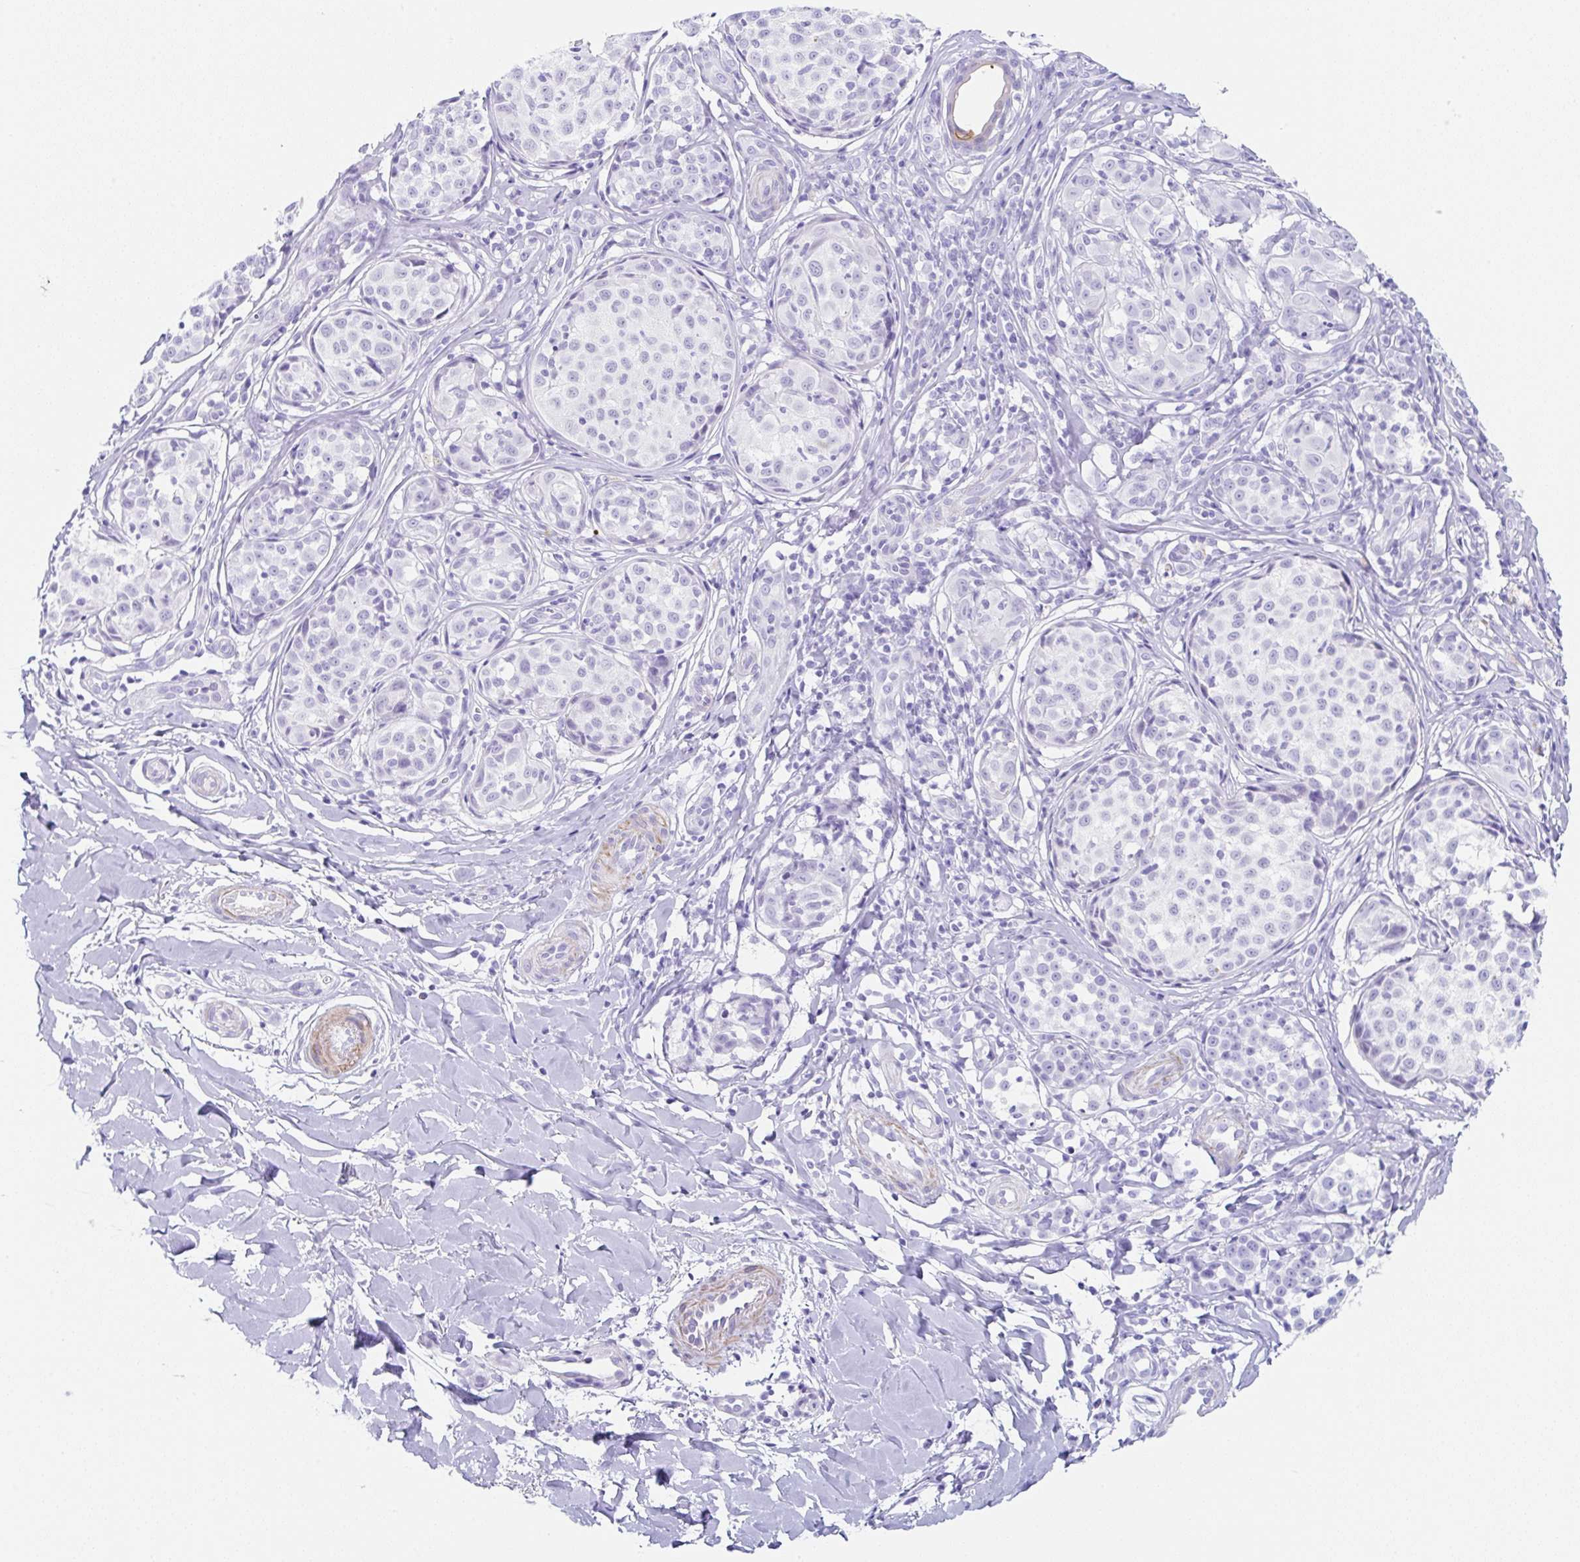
{"staining": {"intensity": "negative", "quantity": "none", "location": "none"}, "tissue": "melanoma", "cell_type": "Tumor cells", "image_type": "cancer", "snomed": [{"axis": "morphology", "description": "Malignant melanoma, NOS"}, {"axis": "topography", "description": "Skin"}], "caption": "Immunohistochemistry micrograph of neoplastic tissue: human malignant melanoma stained with DAB displays no significant protein expression in tumor cells.", "gene": "CLDND2", "patient": {"sex": "female", "age": 35}}